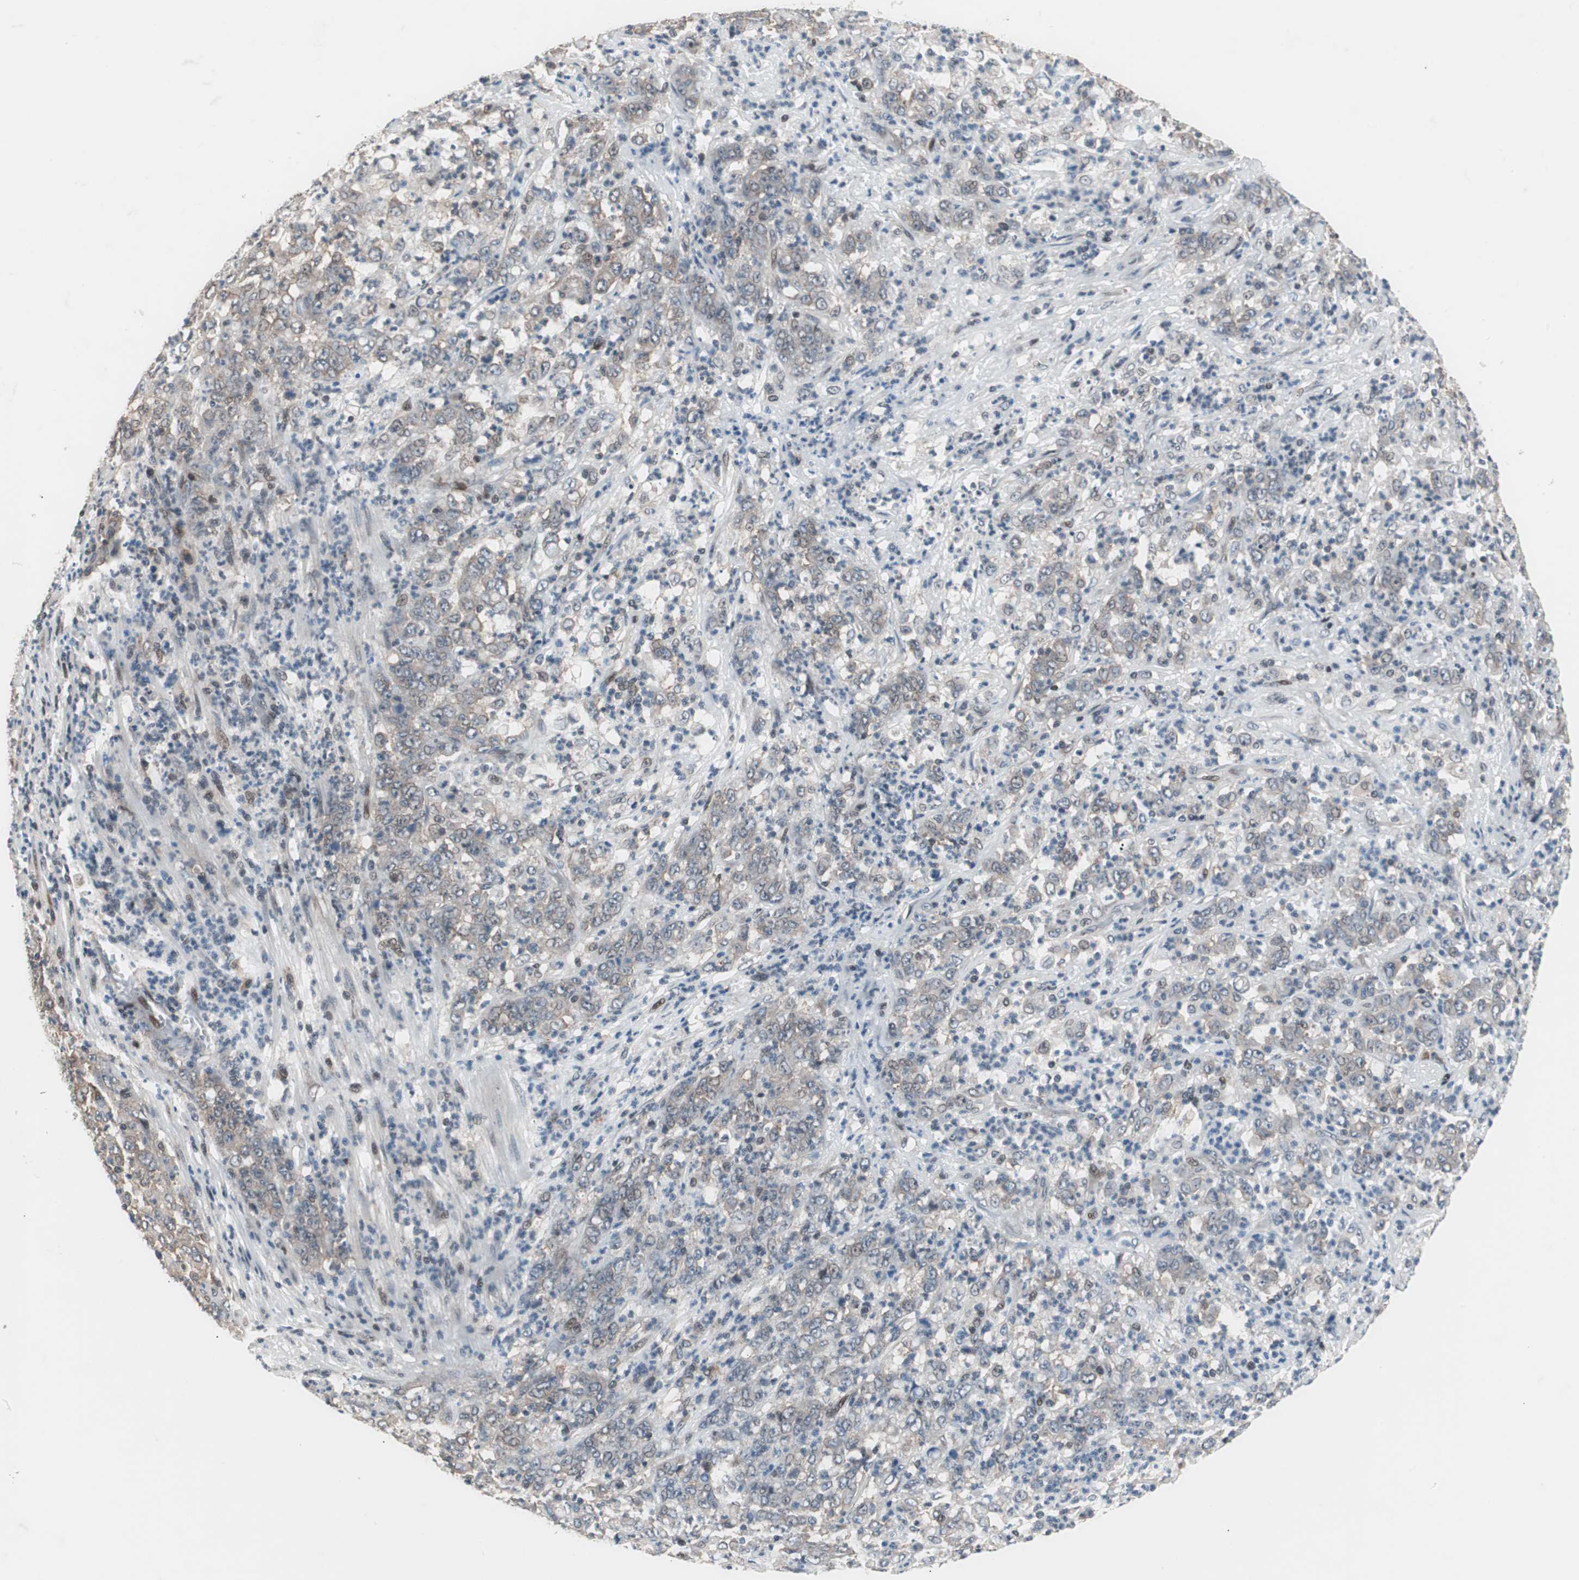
{"staining": {"intensity": "negative", "quantity": "none", "location": "none"}, "tissue": "stomach cancer", "cell_type": "Tumor cells", "image_type": "cancer", "snomed": [{"axis": "morphology", "description": "Adenocarcinoma, NOS"}, {"axis": "topography", "description": "Stomach, lower"}], "caption": "Immunohistochemical staining of human adenocarcinoma (stomach) shows no significant staining in tumor cells.", "gene": "POLH", "patient": {"sex": "female", "age": 71}}